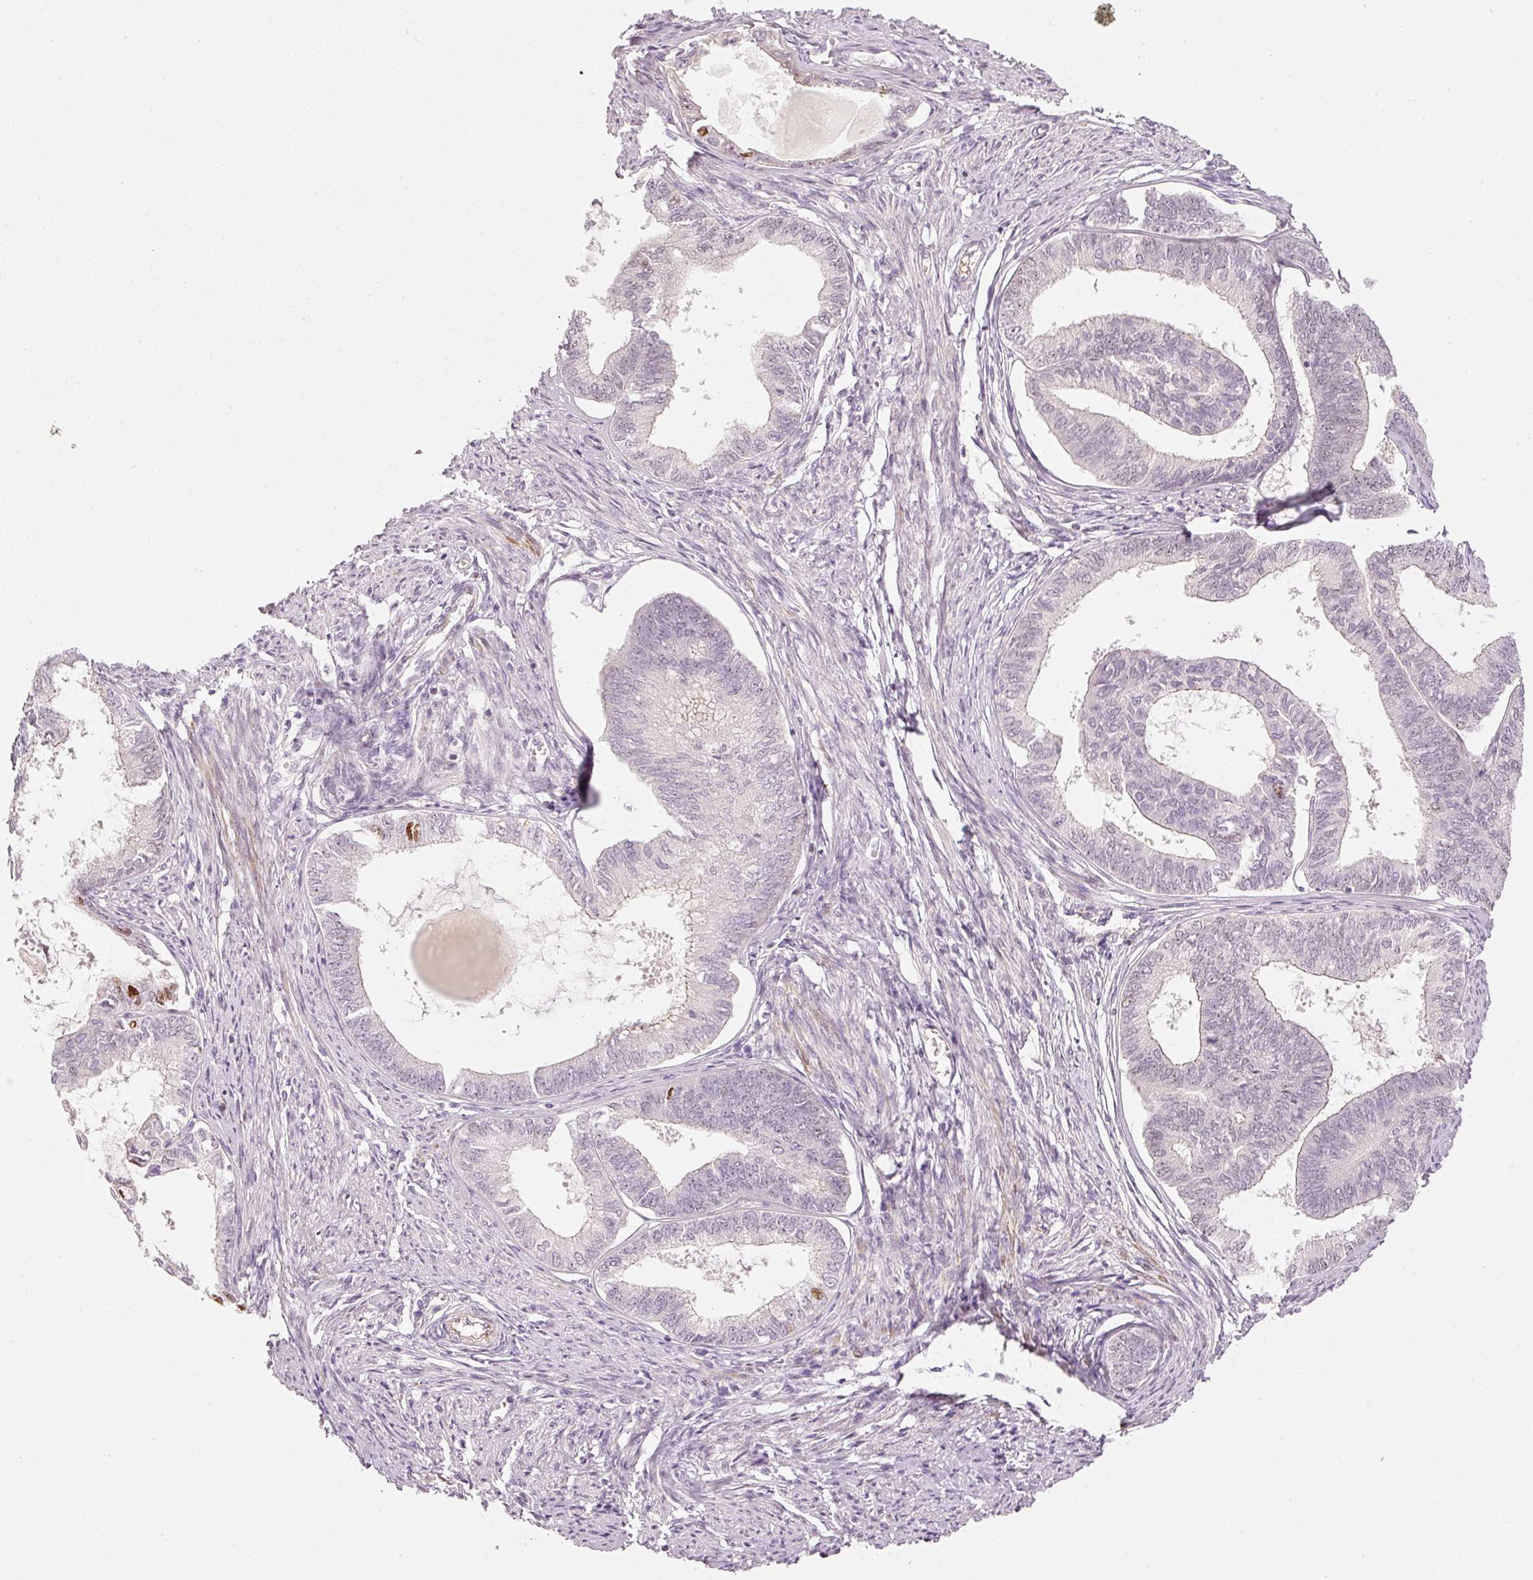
{"staining": {"intensity": "negative", "quantity": "none", "location": "none"}, "tissue": "endometrial cancer", "cell_type": "Tumor cells", "image_type": "cancer", "snomed": [{"axis": "morphology", "description": "Adenocarcinoma, NOS"}, {"axis": "topography", "description": "Endometrium"}], "caption": "High magnification brightfield microscopy of endometrial cancer stained with DAB (brown) and counterstained with hematoxylin (blue): tumor cells show no significant expression.", "gene": "VCAM1", "patient": {"sex": "female", "age": 86}}